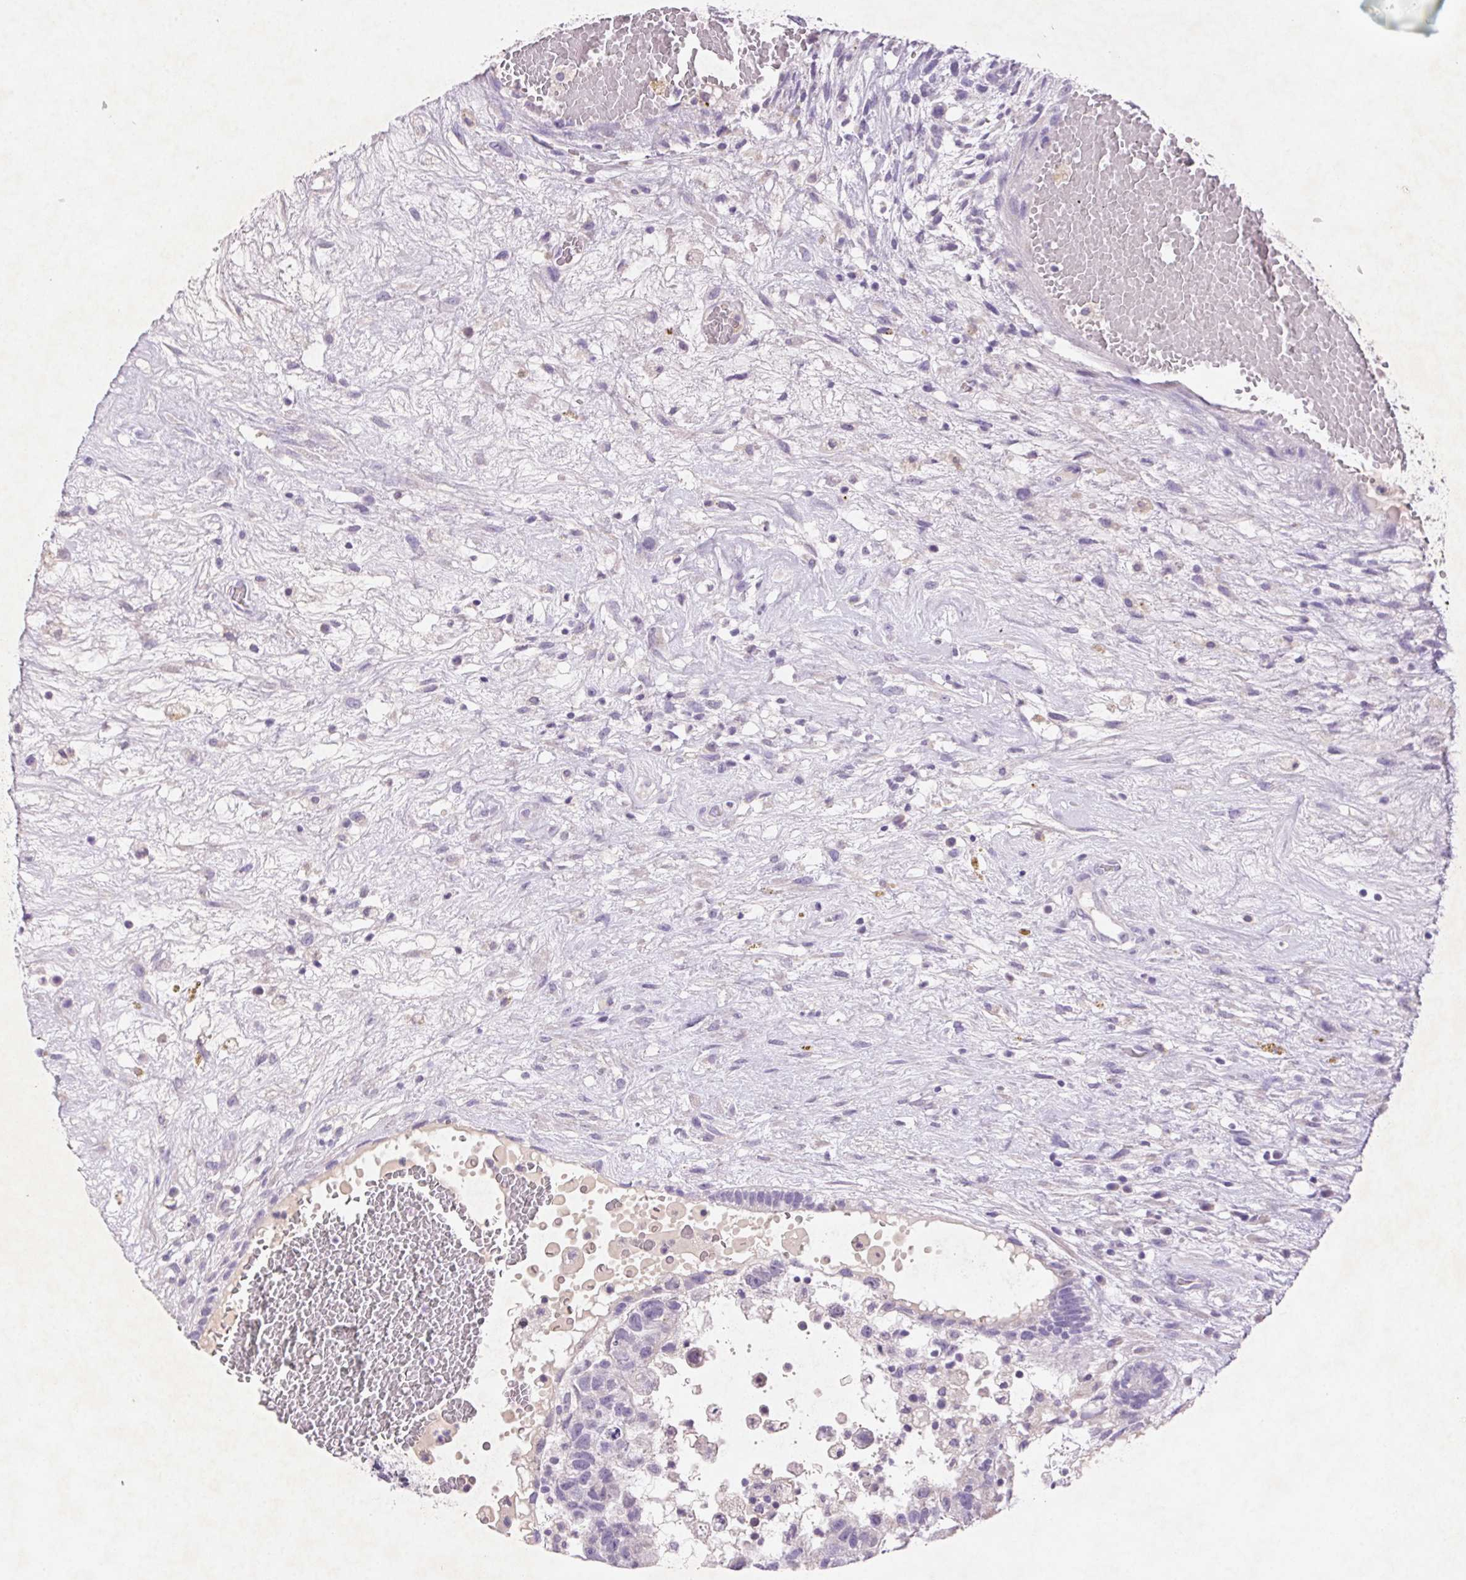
{"staining": {"intensity": "negative", "quantity": "none", "location": "none"}, "tissue": "testis cancer", "cell_type": "Tumor cells", "image_type": "cancer", "snomed": [{"axis": "morphology", "description": "Normal tissue, NOS"}, {"axis": "morphology", "description": "Carcinoma, Embryonal, NOS"}, {"axis": "topography", "description": "Testis"}], "caption": "DAB immunohistochemical staining of testis cancer (embryonal carcinoma) displays no significant staining in tumor cells.", "gene": "ARHGAP11B", "patient": {"sex": "male", "age": 32}}